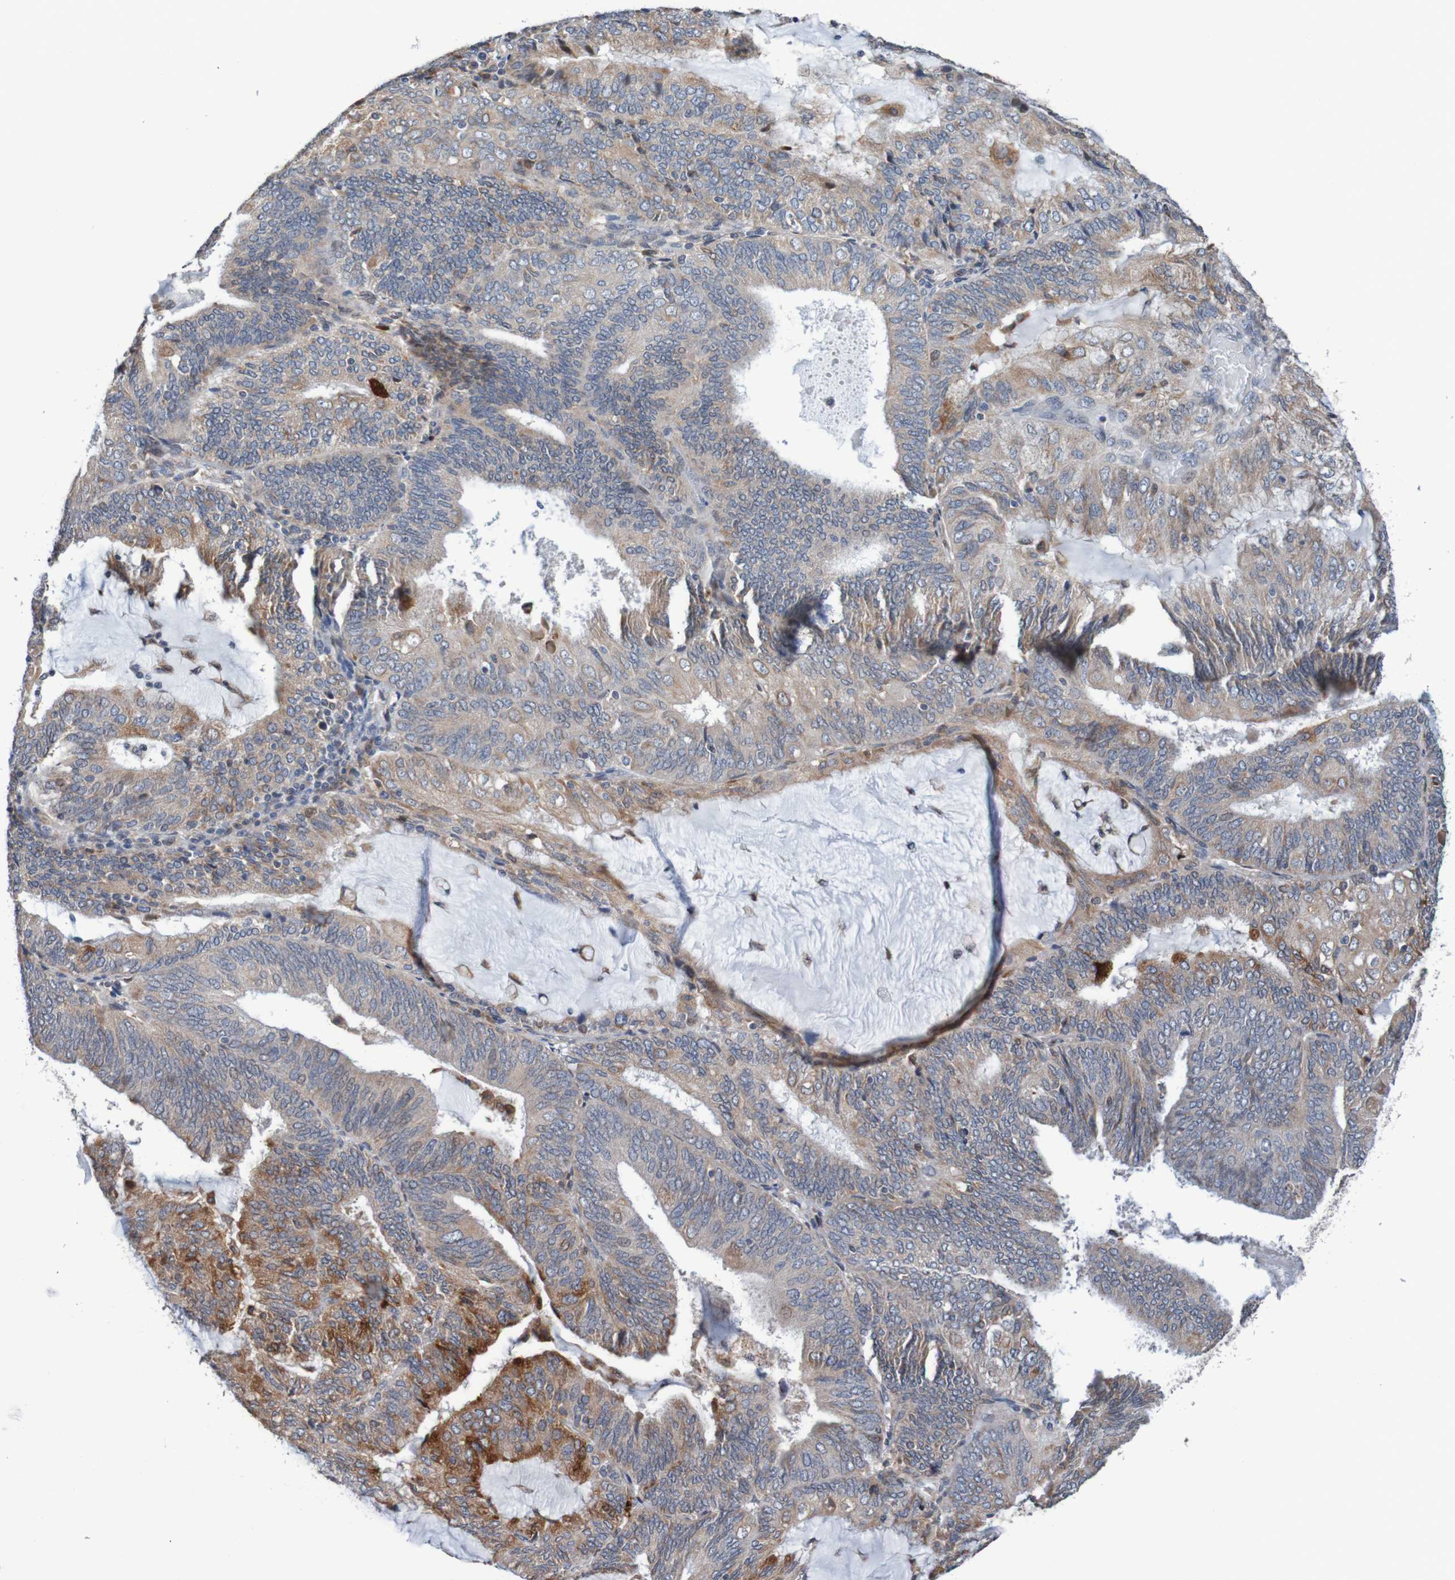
{"staining": {"intensity": "strong", "quantity": "25%-75%", "location": "cytoplasmic/membranous"}, "tissue": "endometrial cancer", "cell_type": "Tumor cells", "image_type": "cancer", "snomed": [{"axis": "morphology", "description": "Adenocarcinoma, NOS"}, {"axis": "topography", "description": "Endometrium"}], "caption": "The immunohistochemical stain labels strong cytoplasmic/membranous staining in tumor cells of adenocarcinoma (endometrial) tissue.", "gene": "FIBP", "patient": {"sex": "female", "age": 81}}